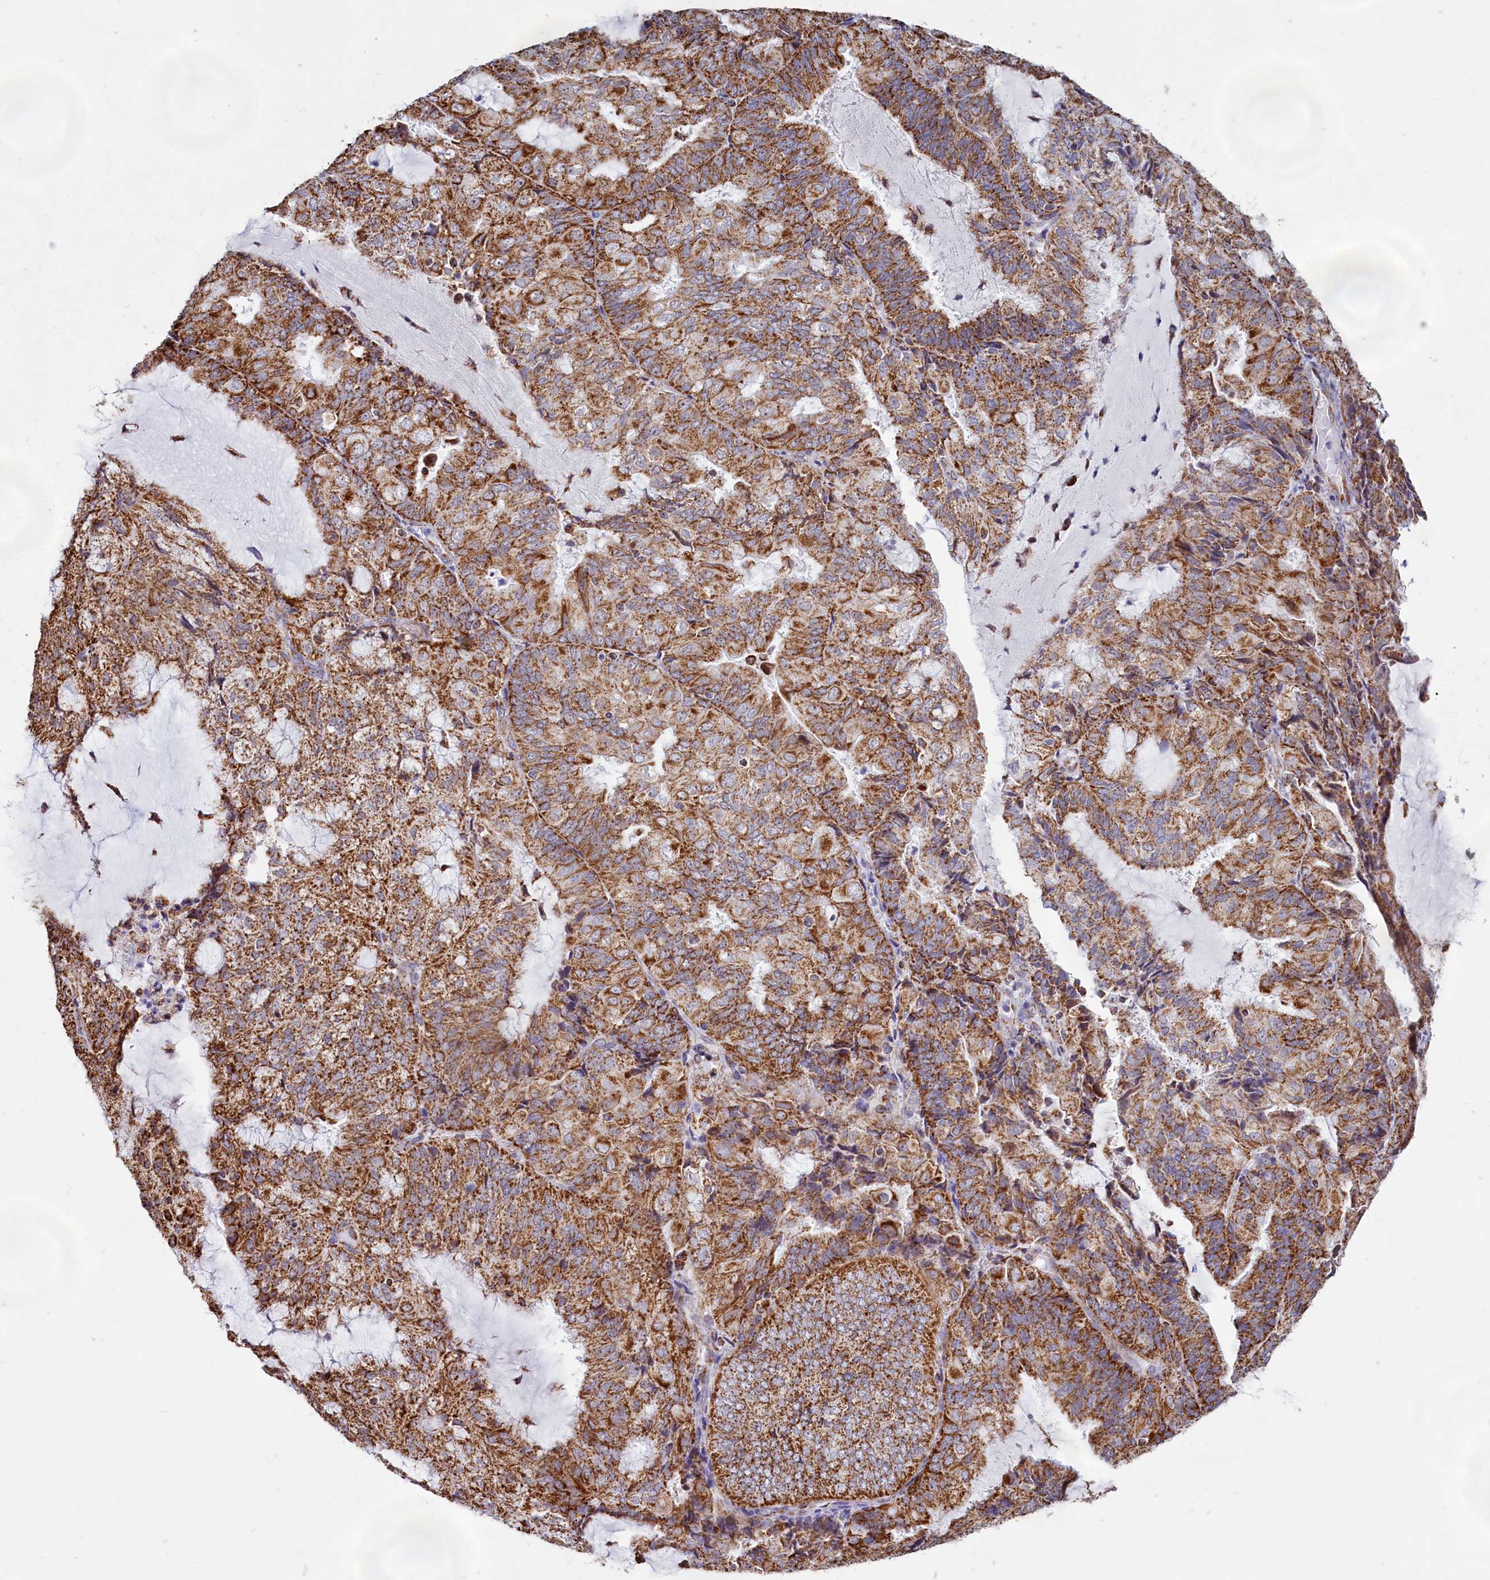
{"staining": {"intensity": "moderate", "quantity": ">75%", "location": "cytoplasmic/membranous"}, "tissue": "endometrial cancer", "cell_type": "Tumor cells", "image_type": "cancer", "snomed": [{"axis": "morphology", "description": "Adenocarcinoma, NOS"}, {"axis": "topography", "description": "Endometrium"}], "caption": "High-magnification brightfield microscopy of endometrial cancer stained with DAB (brown) and counterstained with hematoxylin (blue). tumor cells exhibit moderate cytoplasmic/membranous expression is appreciated in about>75% of cells.", "gene": "C1D", "patient": {"sex": "female", "age": 81}}